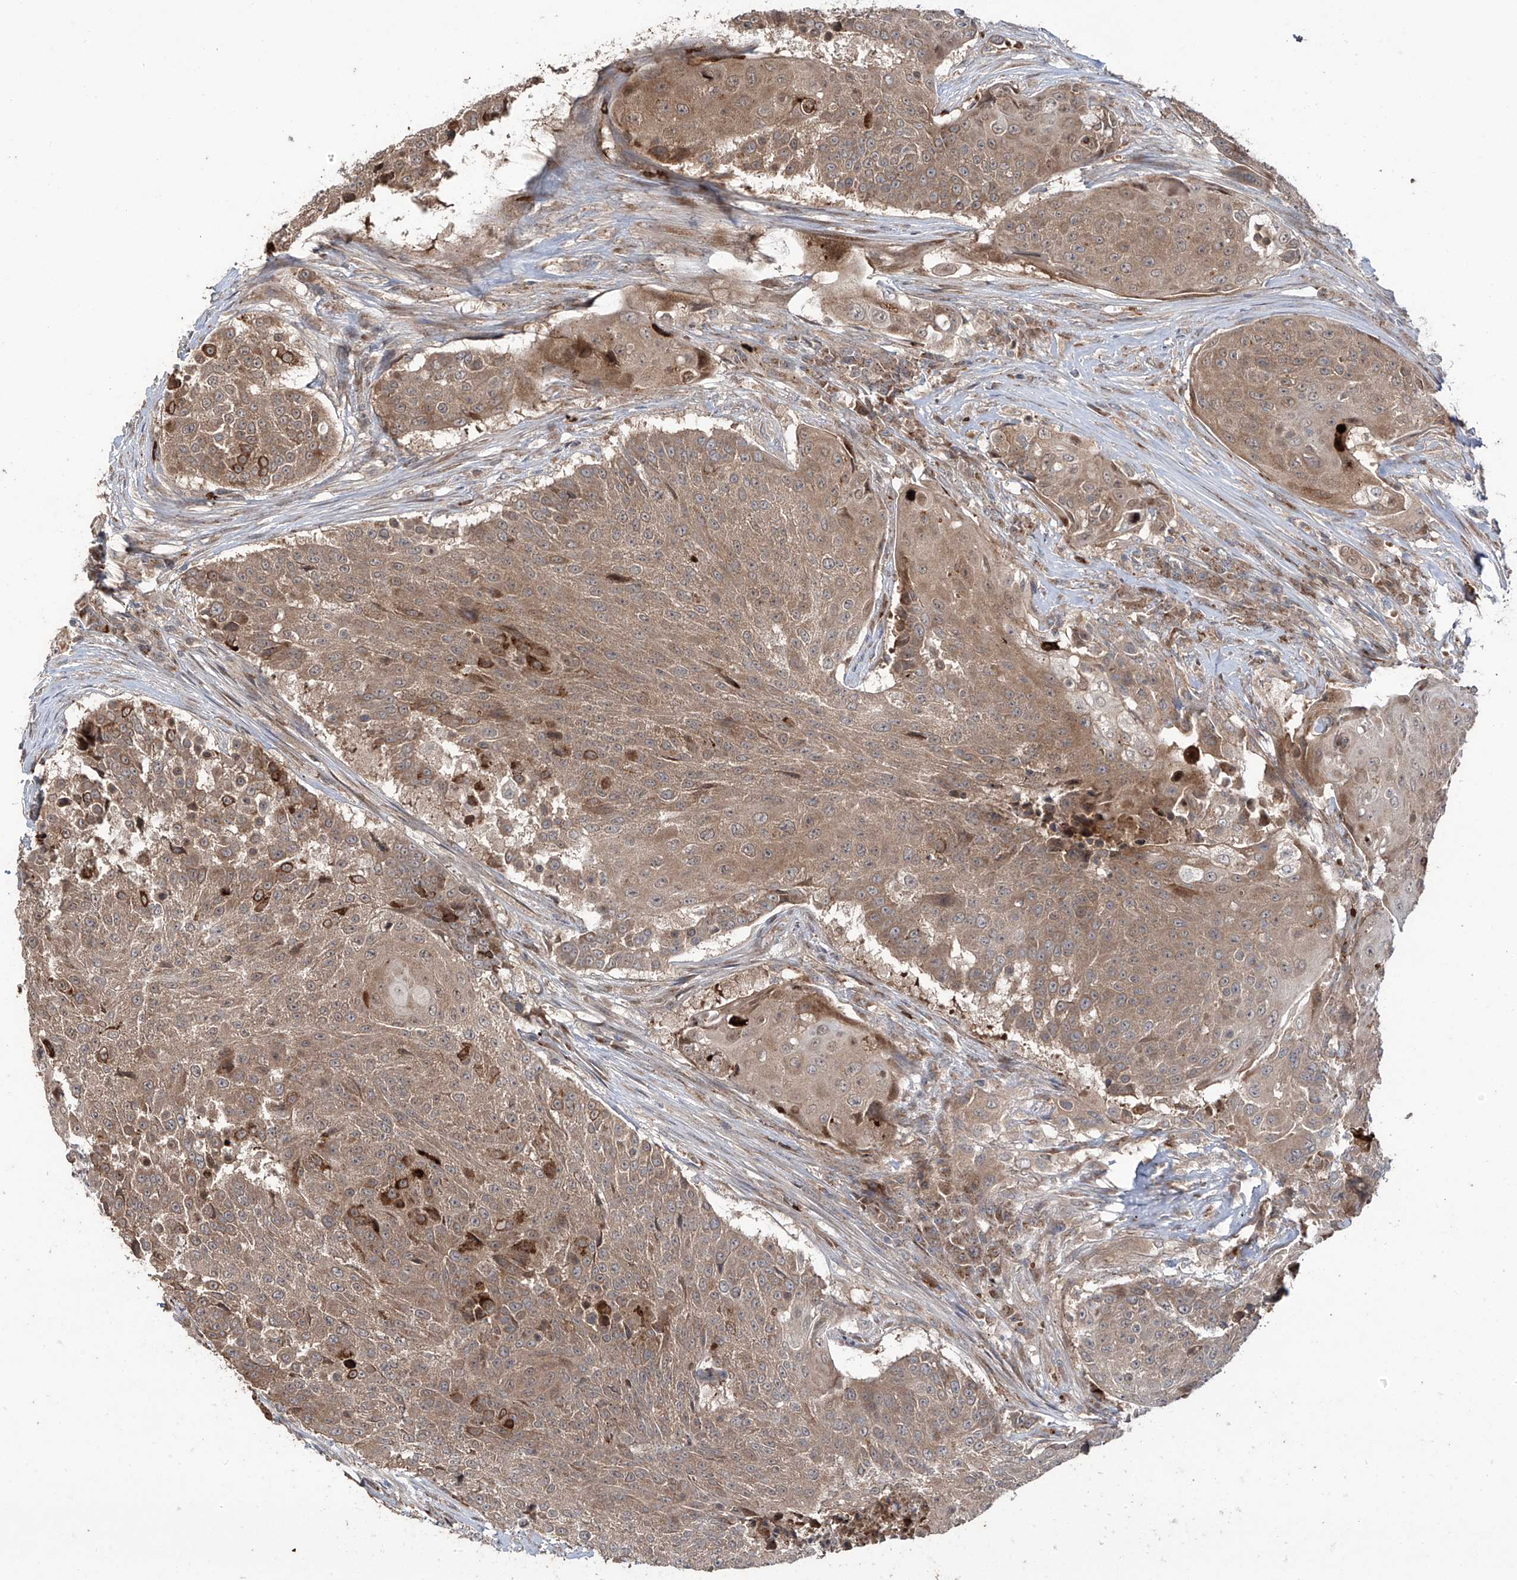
{"staining": {"intensity": "weak", "quantity": ">75%", "location": "cytoplasmic/membranous"}, "tissue": "urothelial cancer", "cell_type": "Tumor cells", "image_type": "cancer", "snomed": [{"axis": "morphology", "description": "Urothelial carcinoma, High grade"}, {"axis": "topography", "description": "Urinary bladder"}], "caption": "Immunohistochemistry (DAB) staining of human urothelial cancer reveals weak cytoplasmic/membranous protein positivity in about >75% of tumor cells. (brown staining indicates protein expression, while blue staining denotes nuclei).", "gene": "ZDHHC9", "patient": {"sex": "female", "age": 63}}